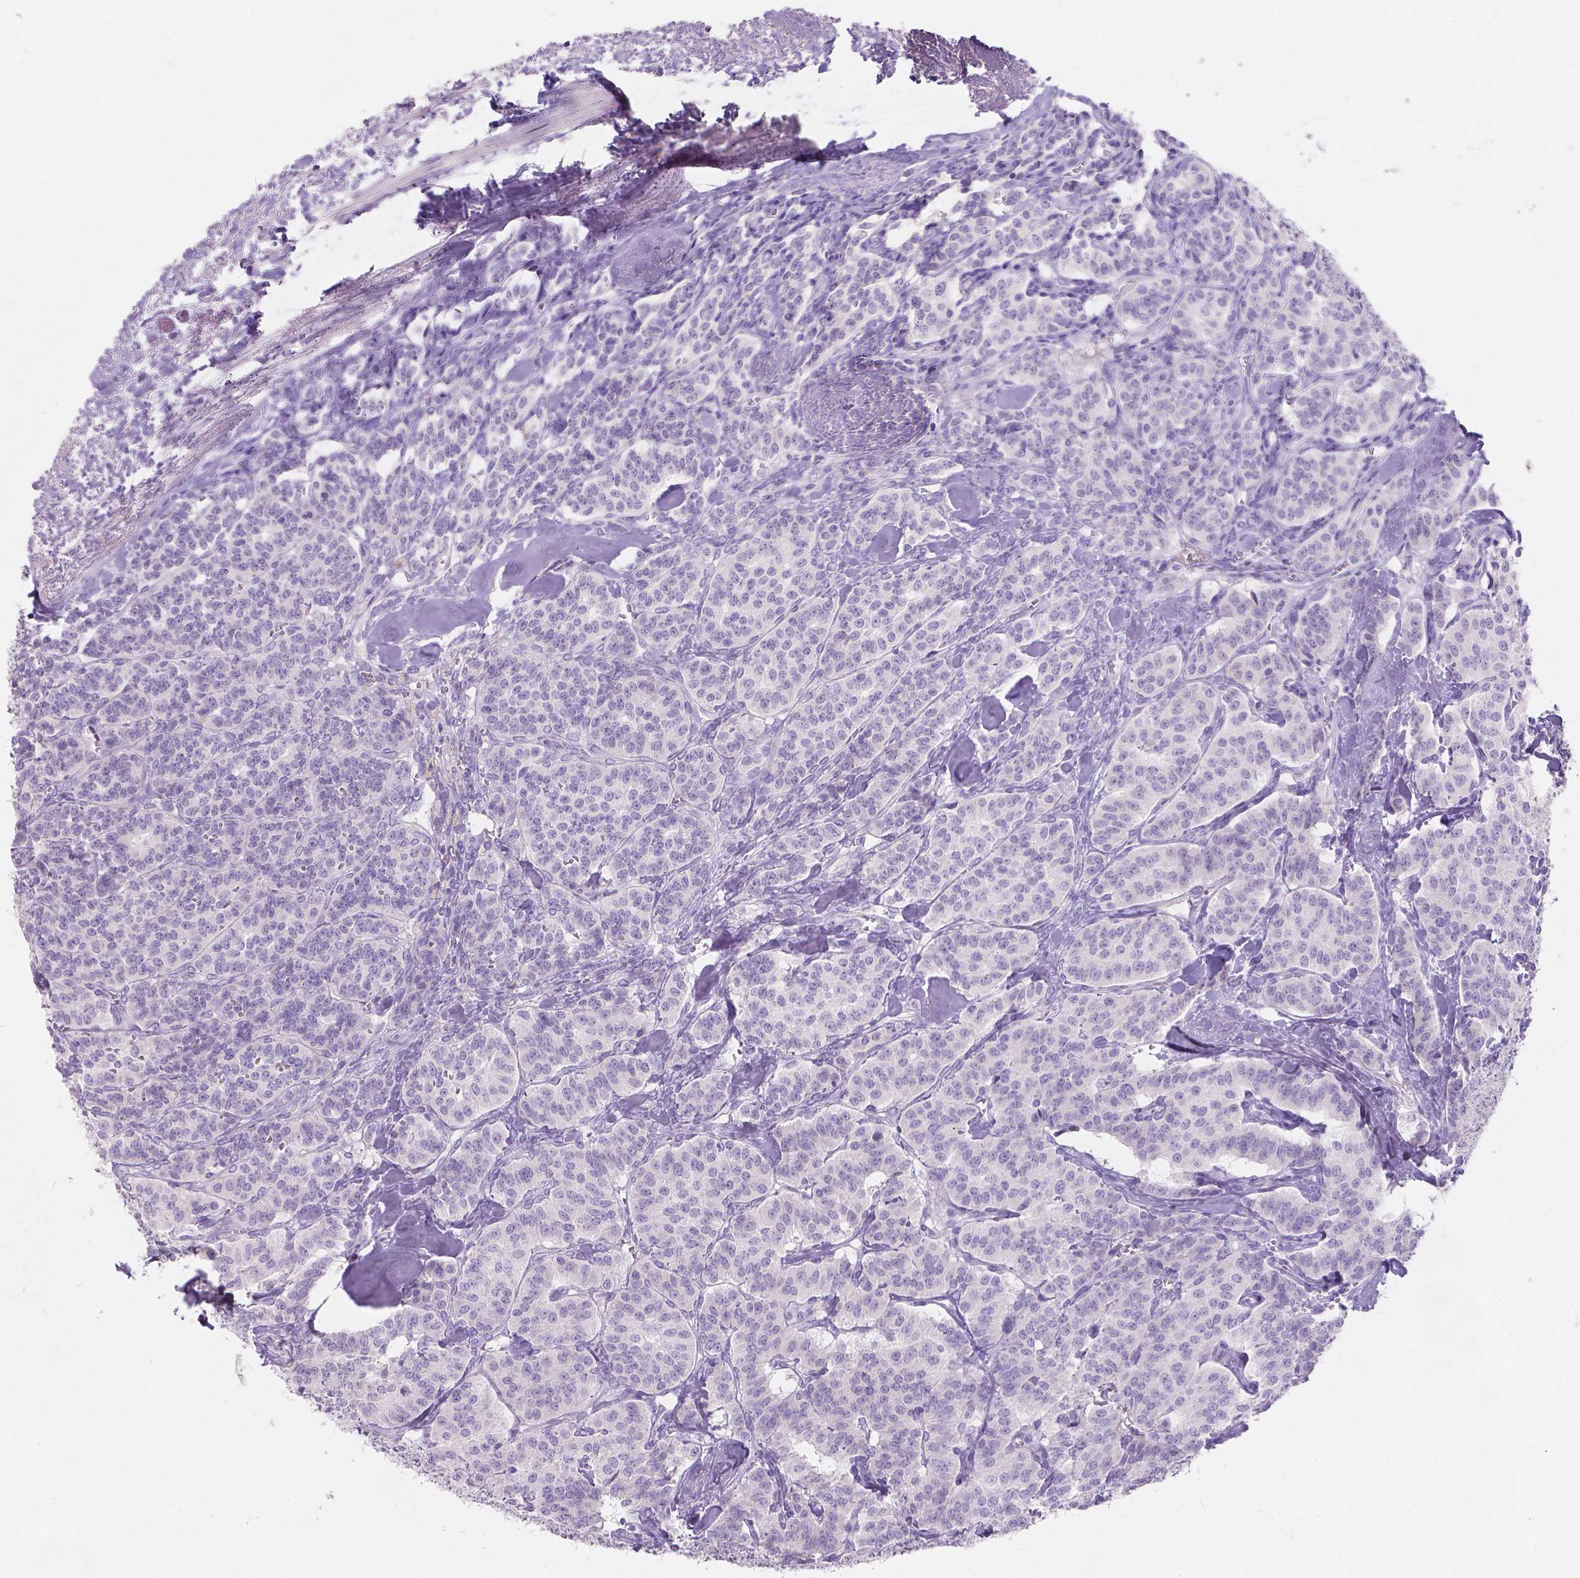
{"staining": {"intensity": "negative", "quantity": "none", "location": "none"}, "tissue": "carcinoid", "cell_type": "Tumor cells", "image_type": "cancer", "snomed": [{"axis": "morphology", "description": "Normal tissue, NOS"}, {"axis": "morphology", "description": "Carcinoid, malignant, NOS"}, {"axis": "topography", "description": "Lung"}], "caption": "An IHC image of carcinoid is shown. There is no staining in tumor cells of carcinoid.", "gene": "GAL3ST2", "patient": {"sex": "female", "age": 46}}